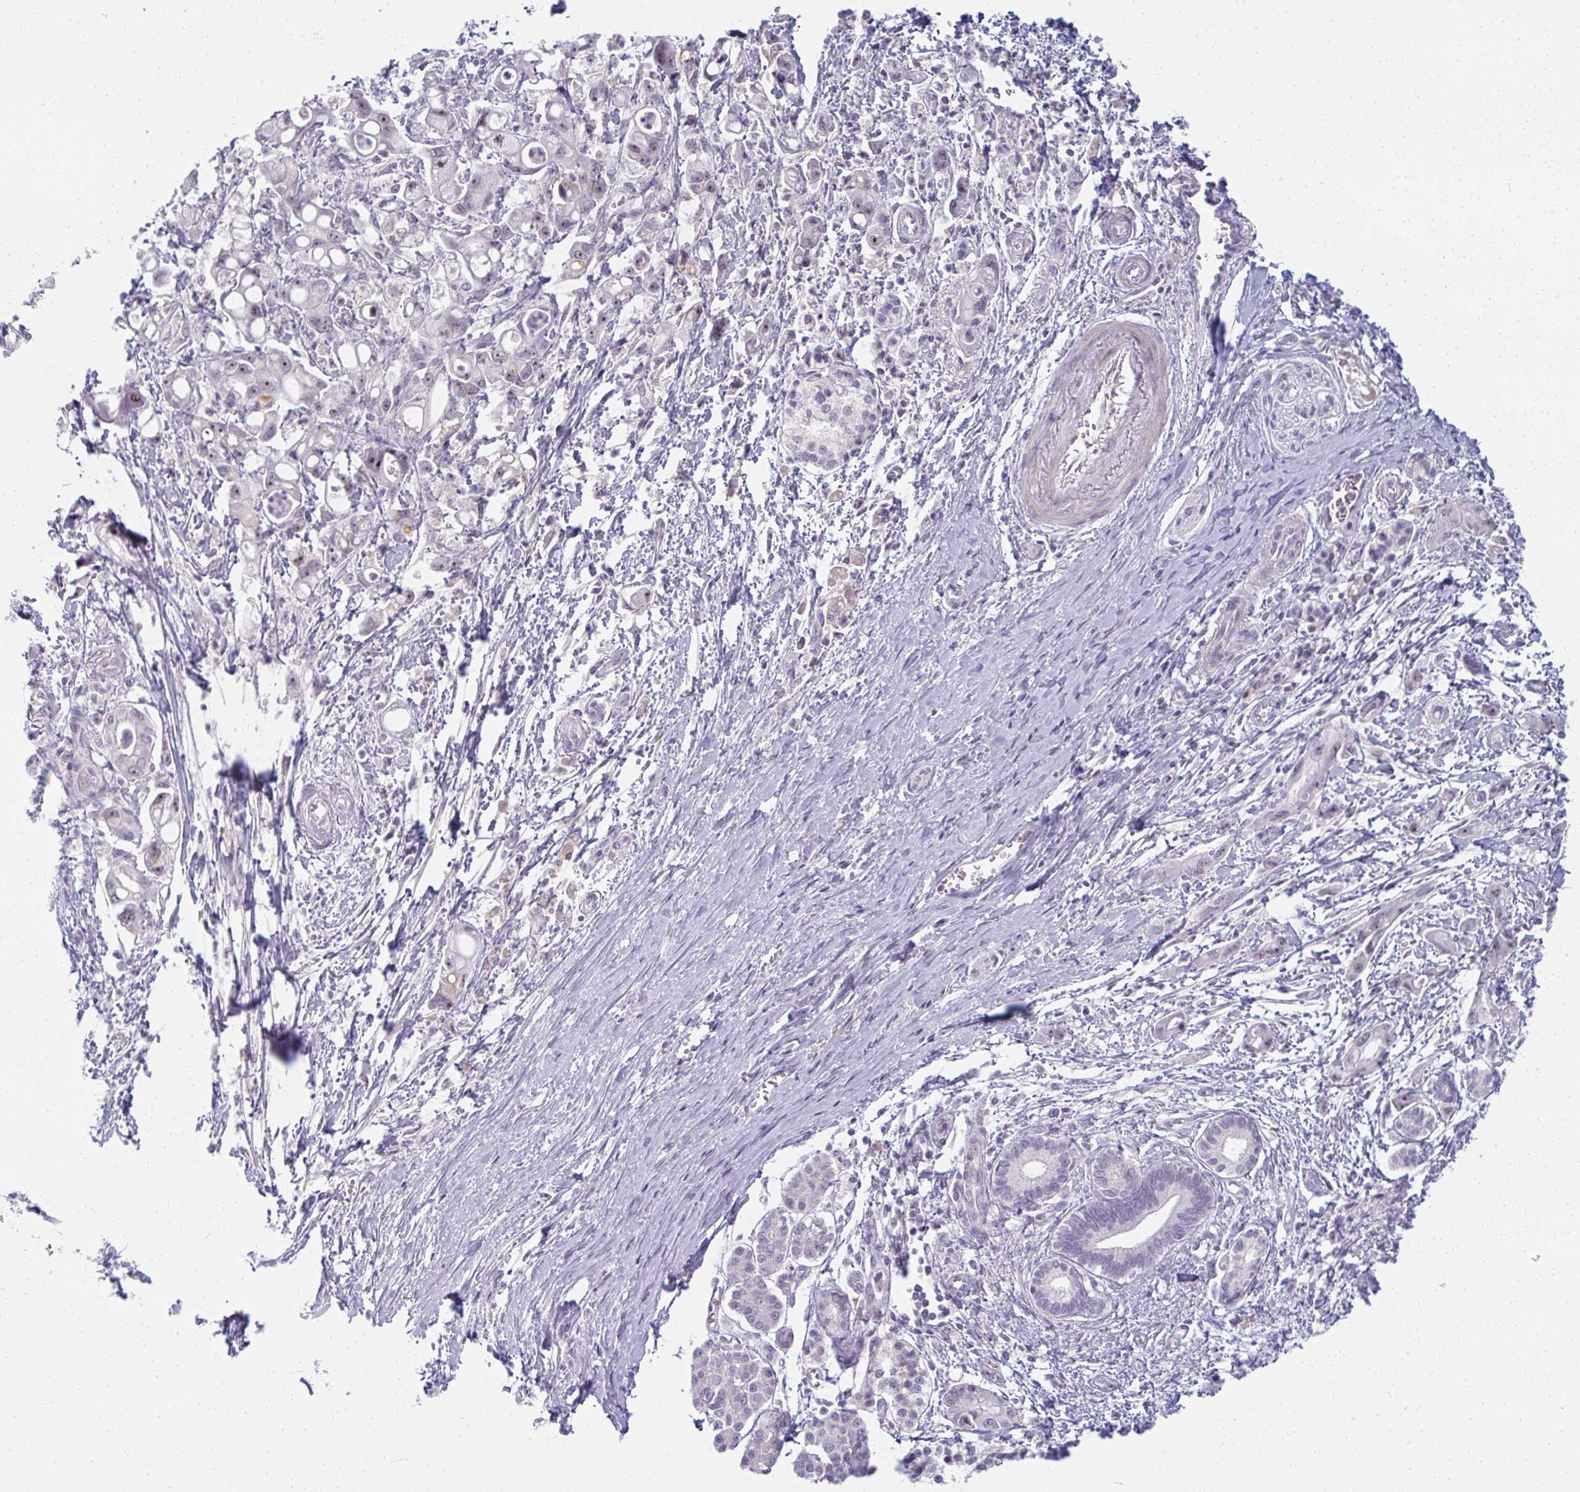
{"staining": {"intensity": "weak", "quantity": "<25%", "location": "nuclear"}, "tissue": "pancreatic cancer", "cell_type": "Tumor cells", "image_type": "cancer", "snomed": [{"axis": "morphology", "description": "Adenocarcinoma, NOS"}, {"axis": "topography", "description": "Pancreas"}], "caption": "The histopathology image displays no staining of tumor cells in pancreatic cancer.", "gene": "PPFIA4", "patient": {"sex": "male", "age": 68}}